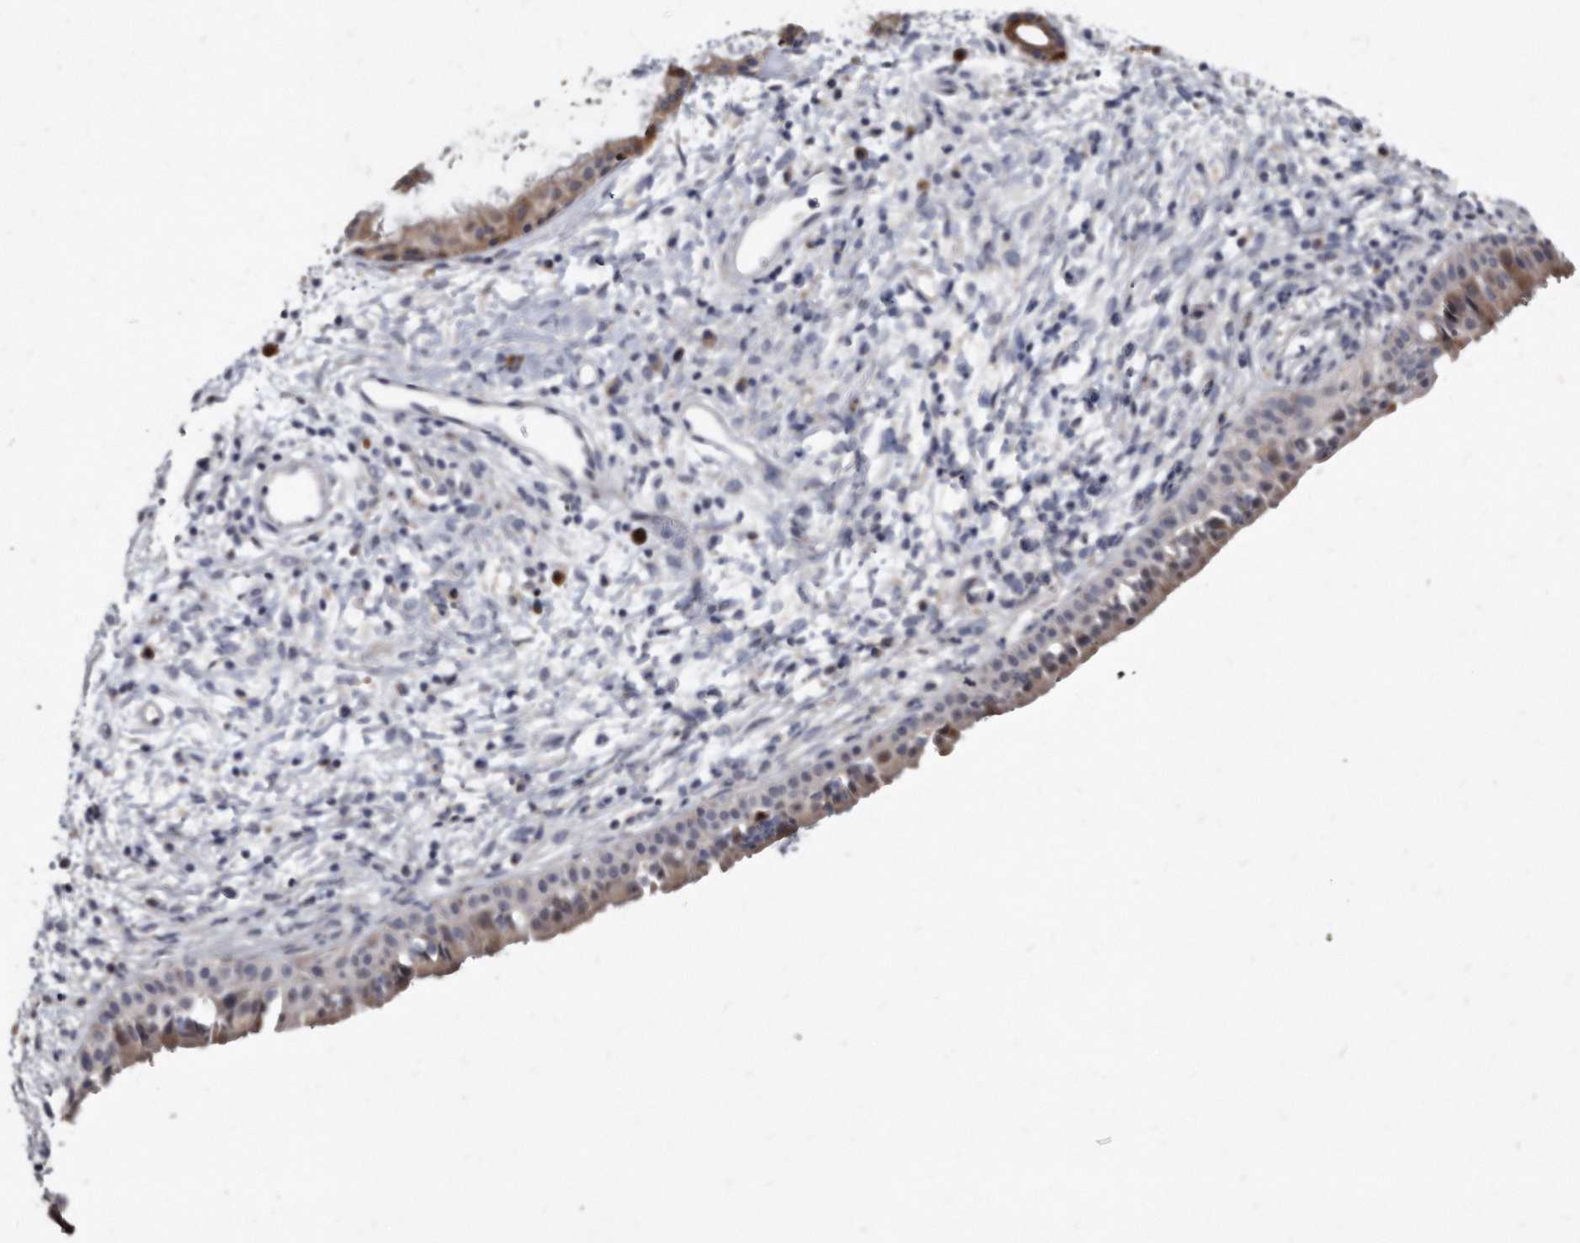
{"staining": {"intensity": "strong", "quantity": "25%-75%", "location": "cytoplasmic/membranous"}, "tissue": "nasopharynx", "cell_type": "Respiratory epithelial cells", "image_type": "normal", "snomed": [{"axis": "morphology", "description": "Normal tissue, NOS"}, {"axis": "topography", "description": "Nasopharynx"}], "caption": "Brown immunohistochemical staining in benign nasopharynx demonstrates strong cytoplasmic/membranous staining in about 25%-75% of respiratory epithelial cells. (DAB (3,3'-diaminobenzidine) = brown stain, brightfield microscopy at high magnification).", "gene": "KLHDC3", "patient": {"sex": "male", "age": 22}}